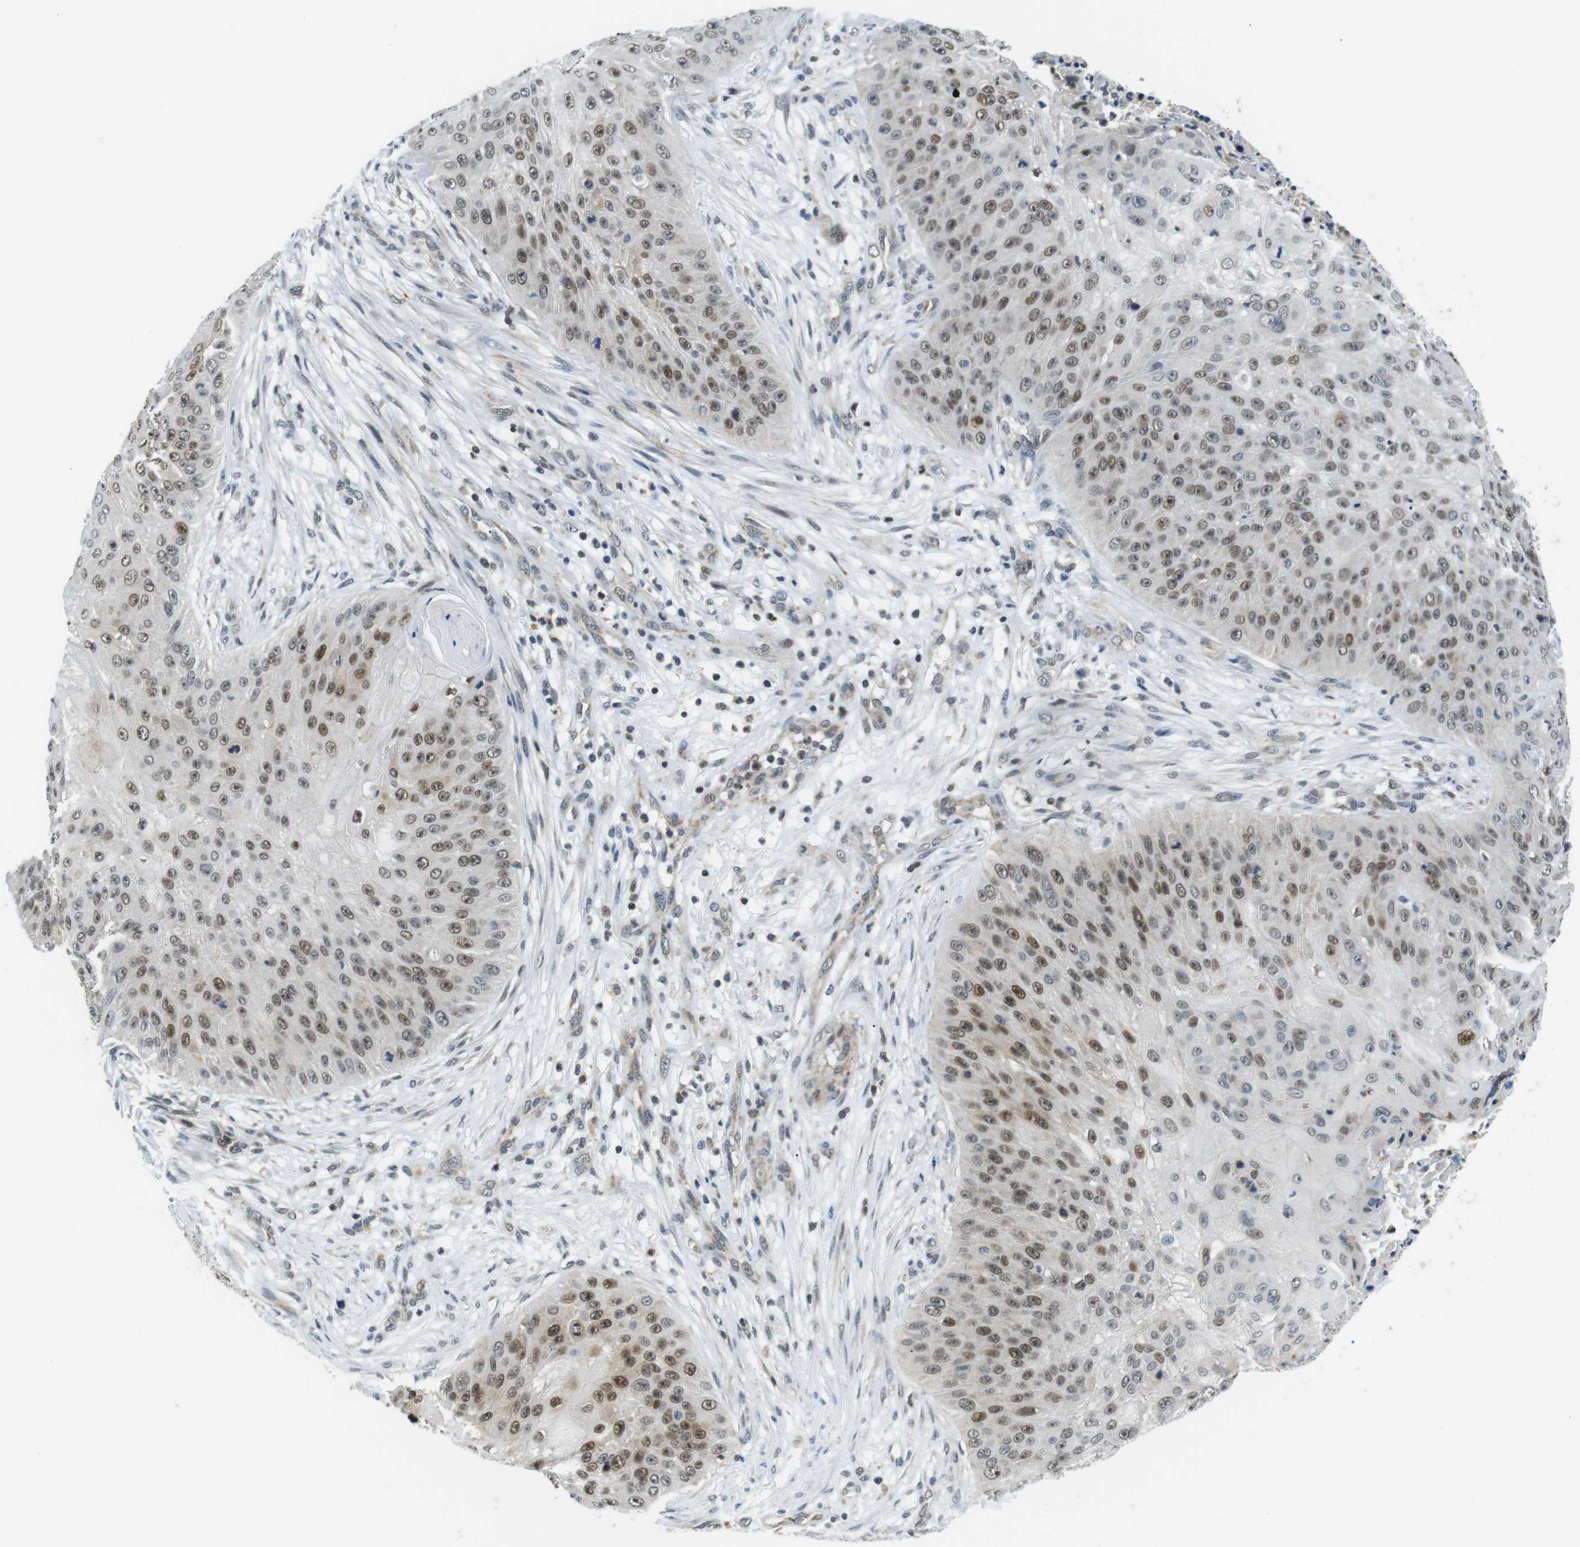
{"staining": {"intensity": "moderate", "quantity": ">75%", "location": "nuclear"}, "tissue": "skin cancer", "cell_type": "Tumor cells", "image_type": "cancer", "snomed": [{"axis": "morphology", "description": "Squamous cell carcinoma, NOS"}, {"axis": "topography", "description": "Skin"}], "caption": "Skin cancer tissue shows moderate nuclear expression in about >75% of tumor cells, visualized by immunohistochemistry.", "gene": "USP7", "patient": {"sex": "female", "age": 80}}